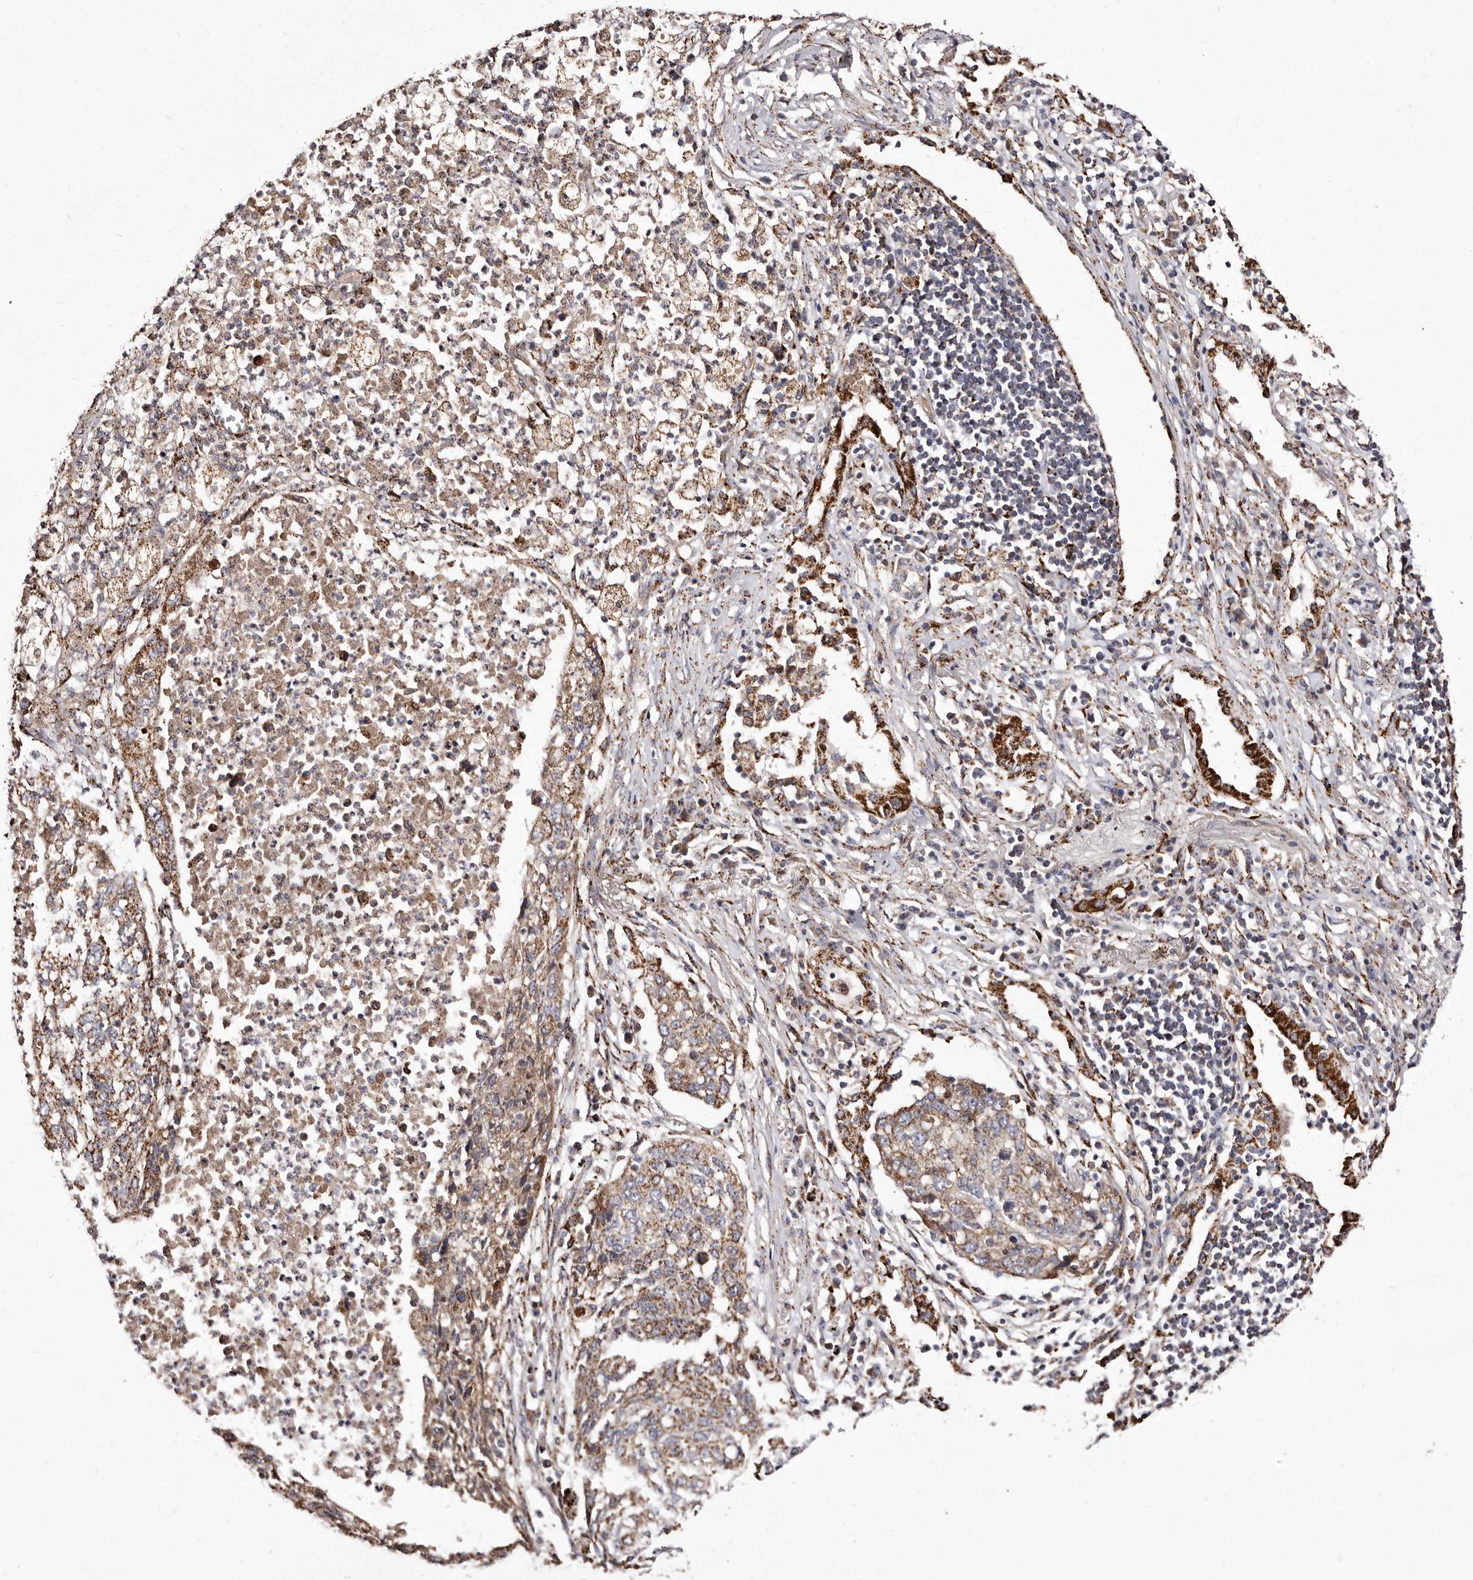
{"staining": {"intensity": "moderate", "quantity": ">75%", "location": "cytoplasmic/membranous"}, "tissue": "lung cancer", "cell_type": "Tumor cells", "image_type": "cancer", "snomed": [{"axis": "morphology", "description": "Squamous cell carcinoma, NOS"}, {"axis": "topography", "description": "Lung"}], "caption": "Protein staining exhibits moderate cytoplasmic/membranous expression in approximately >75% of tumor cells in lung cancer (squamous cell carcinoma). The staining was performed using DAB (3,3'-diaminobenzidine) to visualize the protein expression in brown, while the nuclei were stained in blue with hematoxylin (Magnification: 20x).", "gene": "LUZP1", "patient": {"sex": "female", "age": 63}}